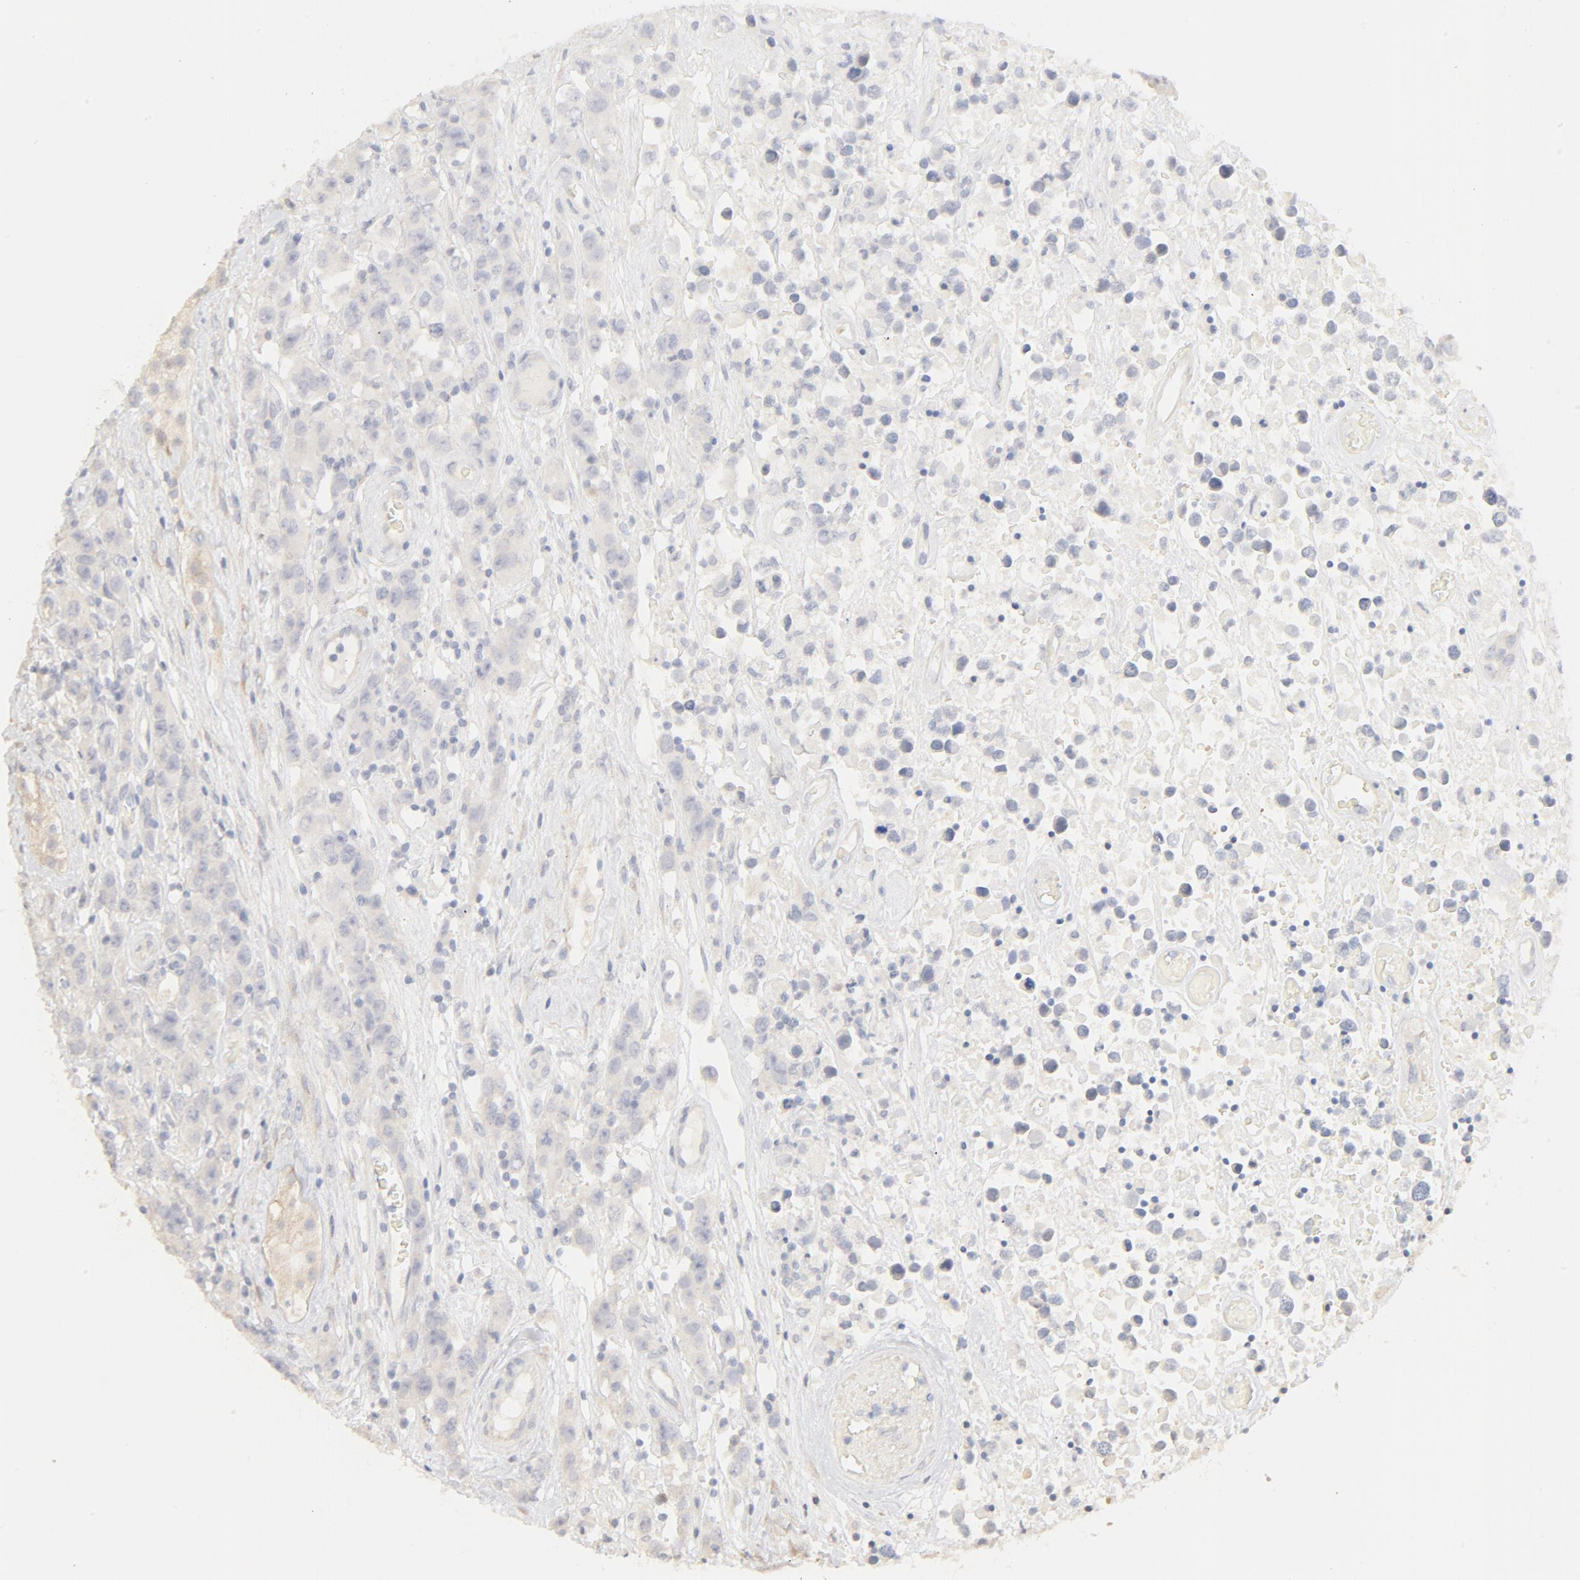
{"staining": {"intensity": "negative", "quantity": "none", "location": "none"}, "tissue": "testis cancer", "cell_type": "Tumor cells", "image_type": "cancer", "snomed": [{"axis": "morphology", "description": "Seminoma, NOS"}, {"axis": "topography", "description": "Testis"}], "caption": "Micrograph shows no protein expression in tumor cells of testis cancer (seminoma) tissue.", "gene": "FCGBP", "patient": {"sex": "male", "age": 52}}